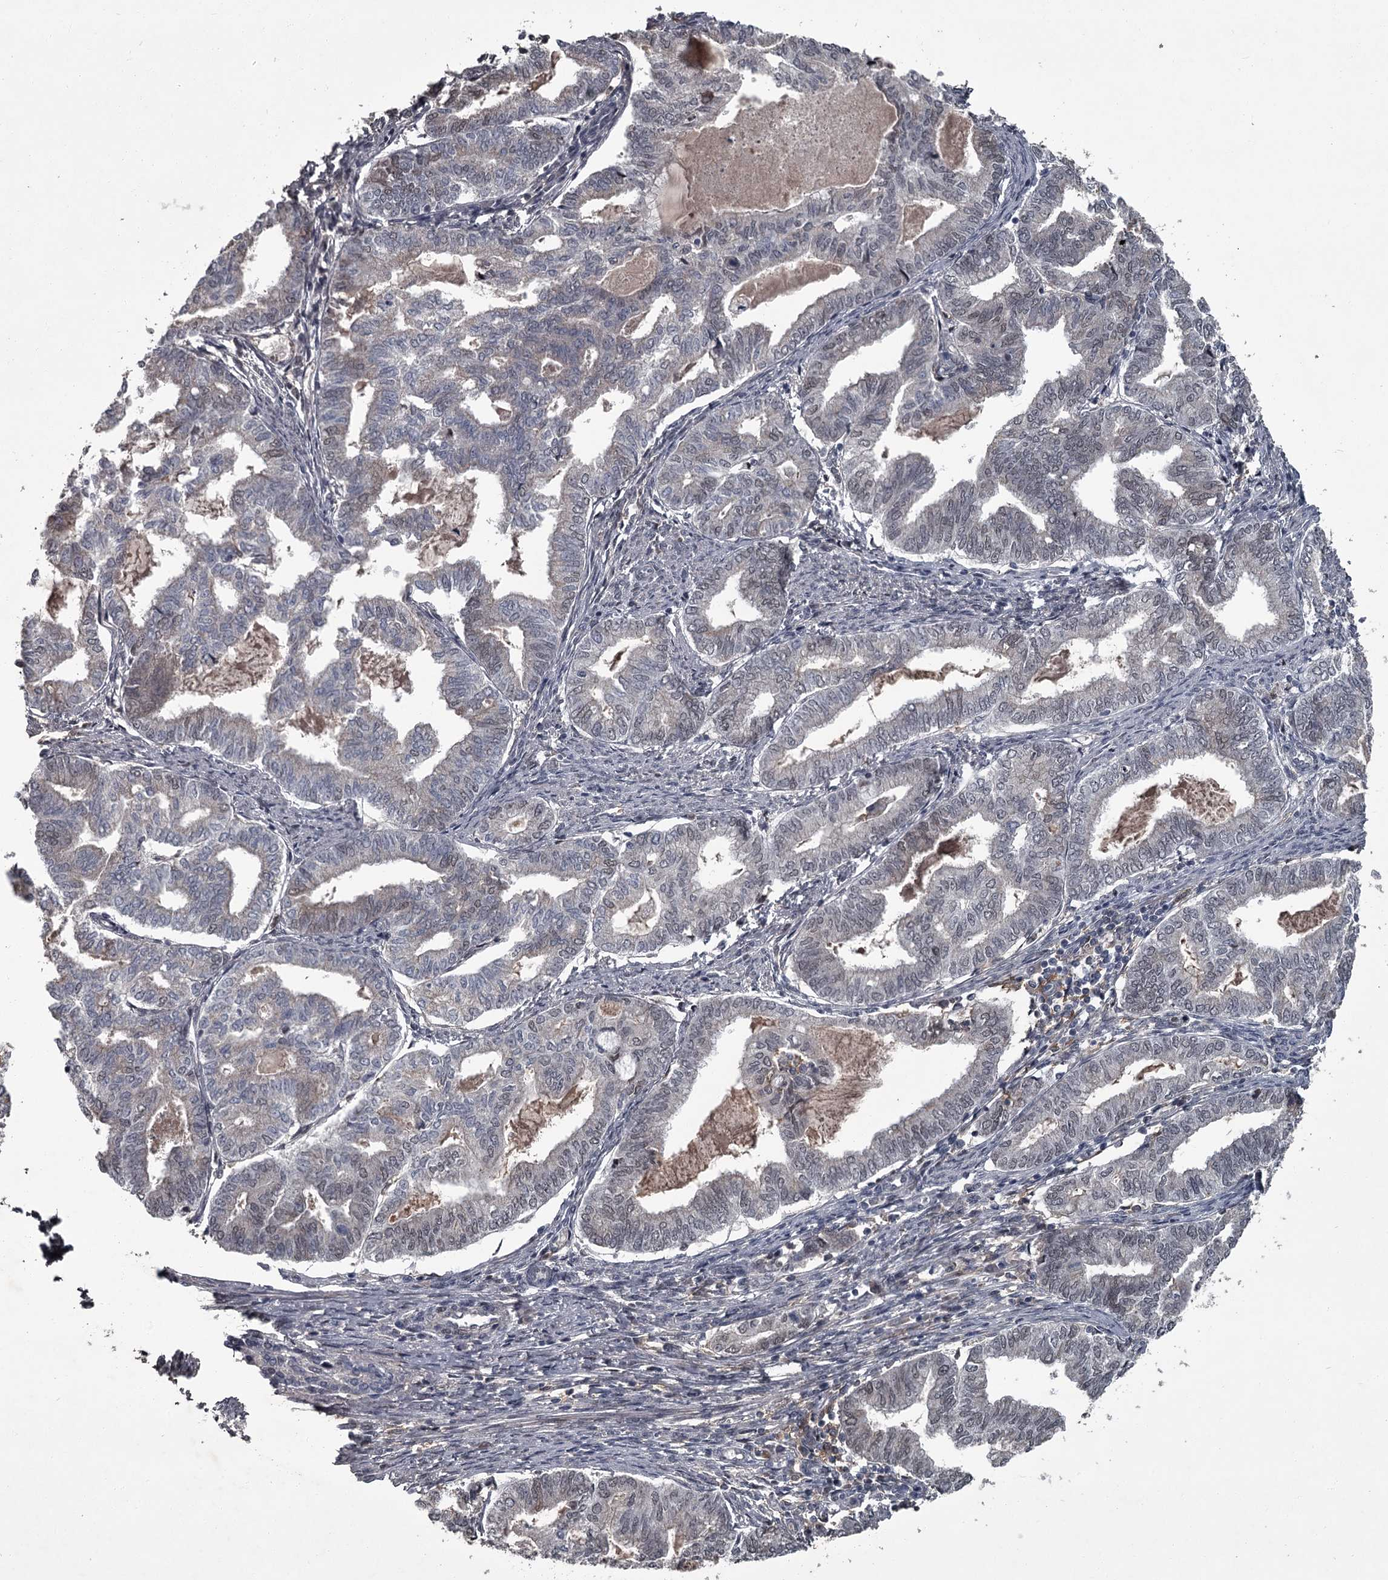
{"staining": {"intensity": "weak", "quantity": "<25%", "location": "nuclear"}, "tissue": "endometrial cancer", "cell_type": "Tumor cells", "image_type": "cancer", "snomed": [{"axis": "morphology", "description": "Adenocarcinoma, NOS"}, {"axis": "topography", "description": "Endometrium"}], "caption": "Protein analysis of endometrial cancer exhibits no significant positivity in tumor cells.", "gene": "FLVCR2", "patient": {"sex": "female", "age": 79}}